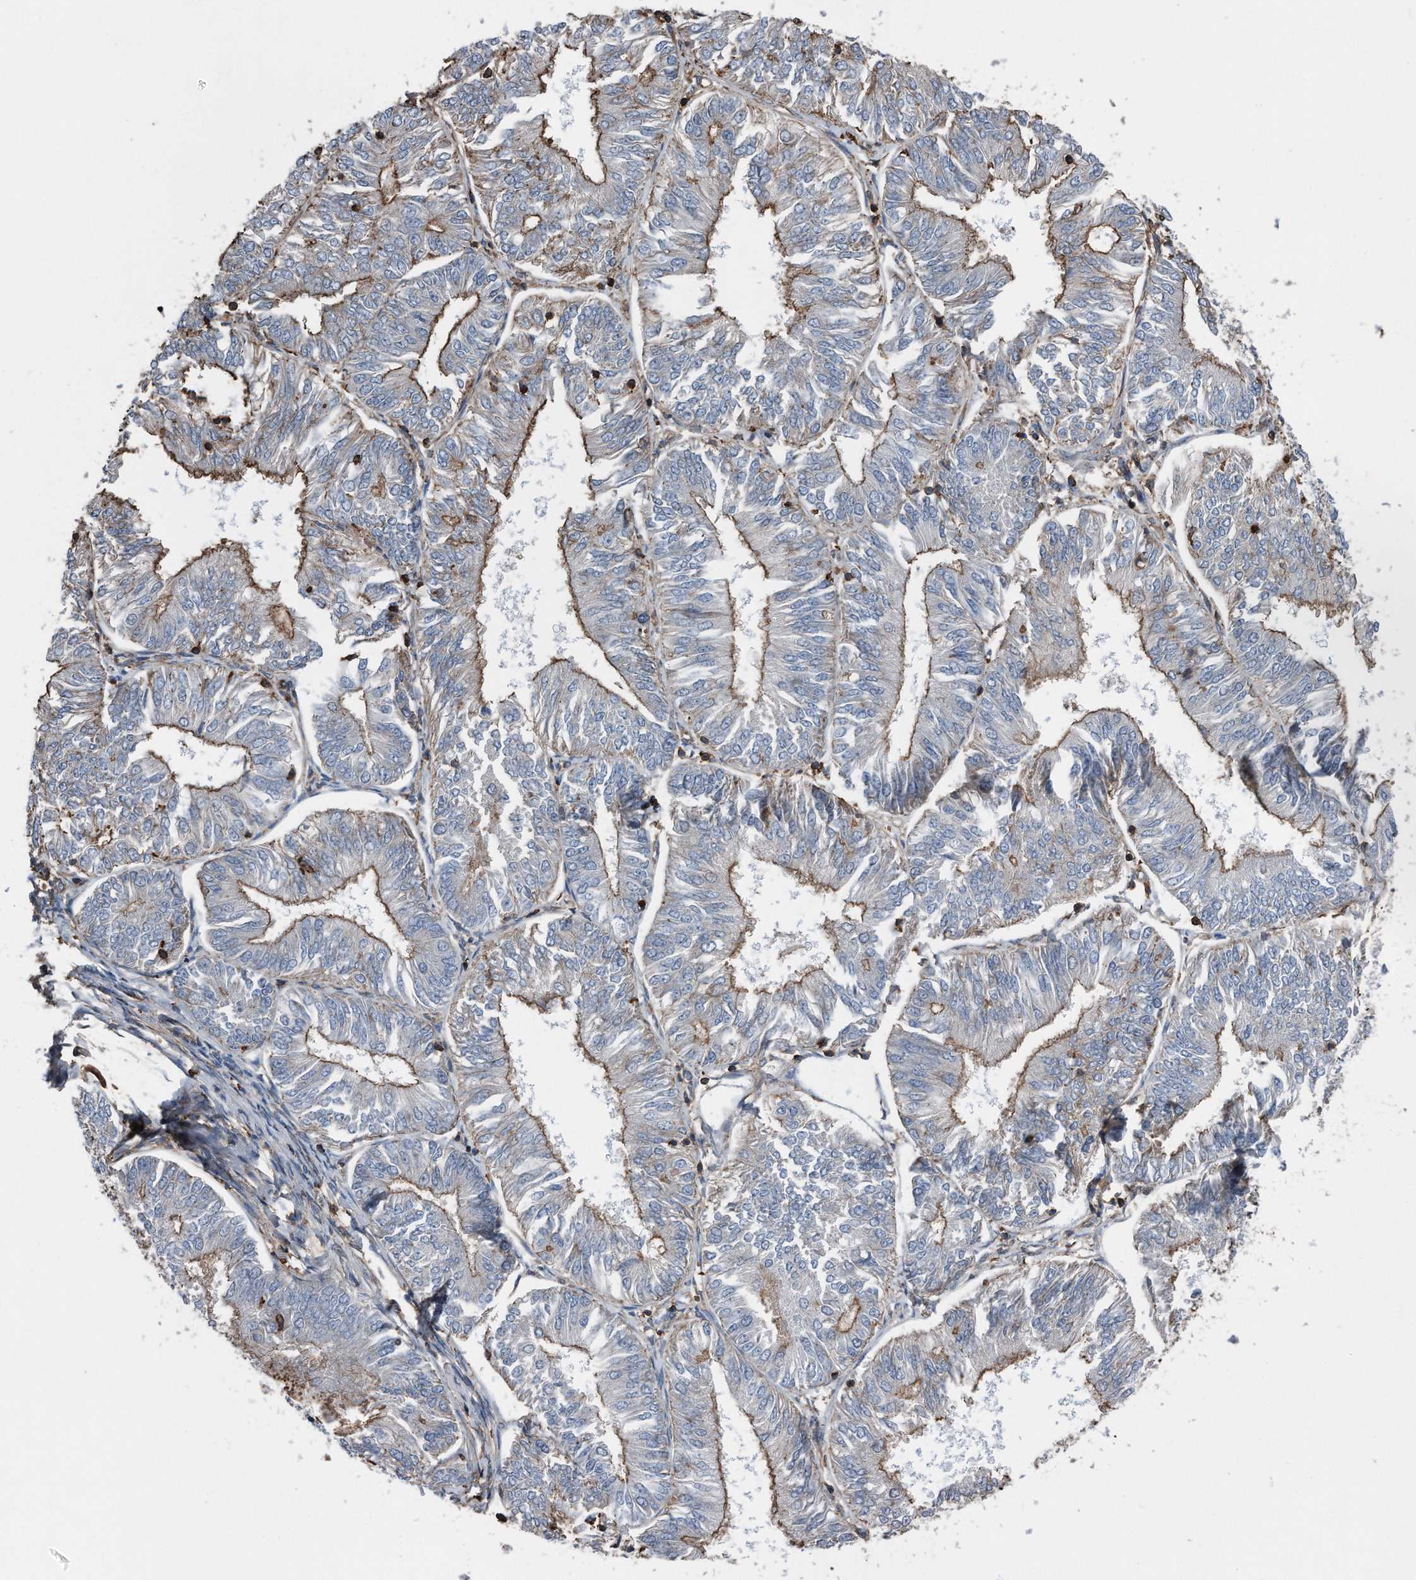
{"staining": {"intensity": "moderate", "quantity": "25%-75%", "location": "cytoplasmic/membranous"}, "tissue": "endometrial cancer", "cell_type": "Tumor cells", "image_type": "cancer", "snomed": [{"axis": "morphology", "description": "Adenocarcinoma, NOS"}, {"axis": "topography", "description": "Endometrium"}], "caption": "Endometrial cancer (adenocarcinoma) stained with a brown dye reveals moderate cytoplasmic/membranous positive positivity in approximately 25%-75% of tumor cells.", "gene": "RSPO3", "patient": {"sex": "female", "age": 58}}